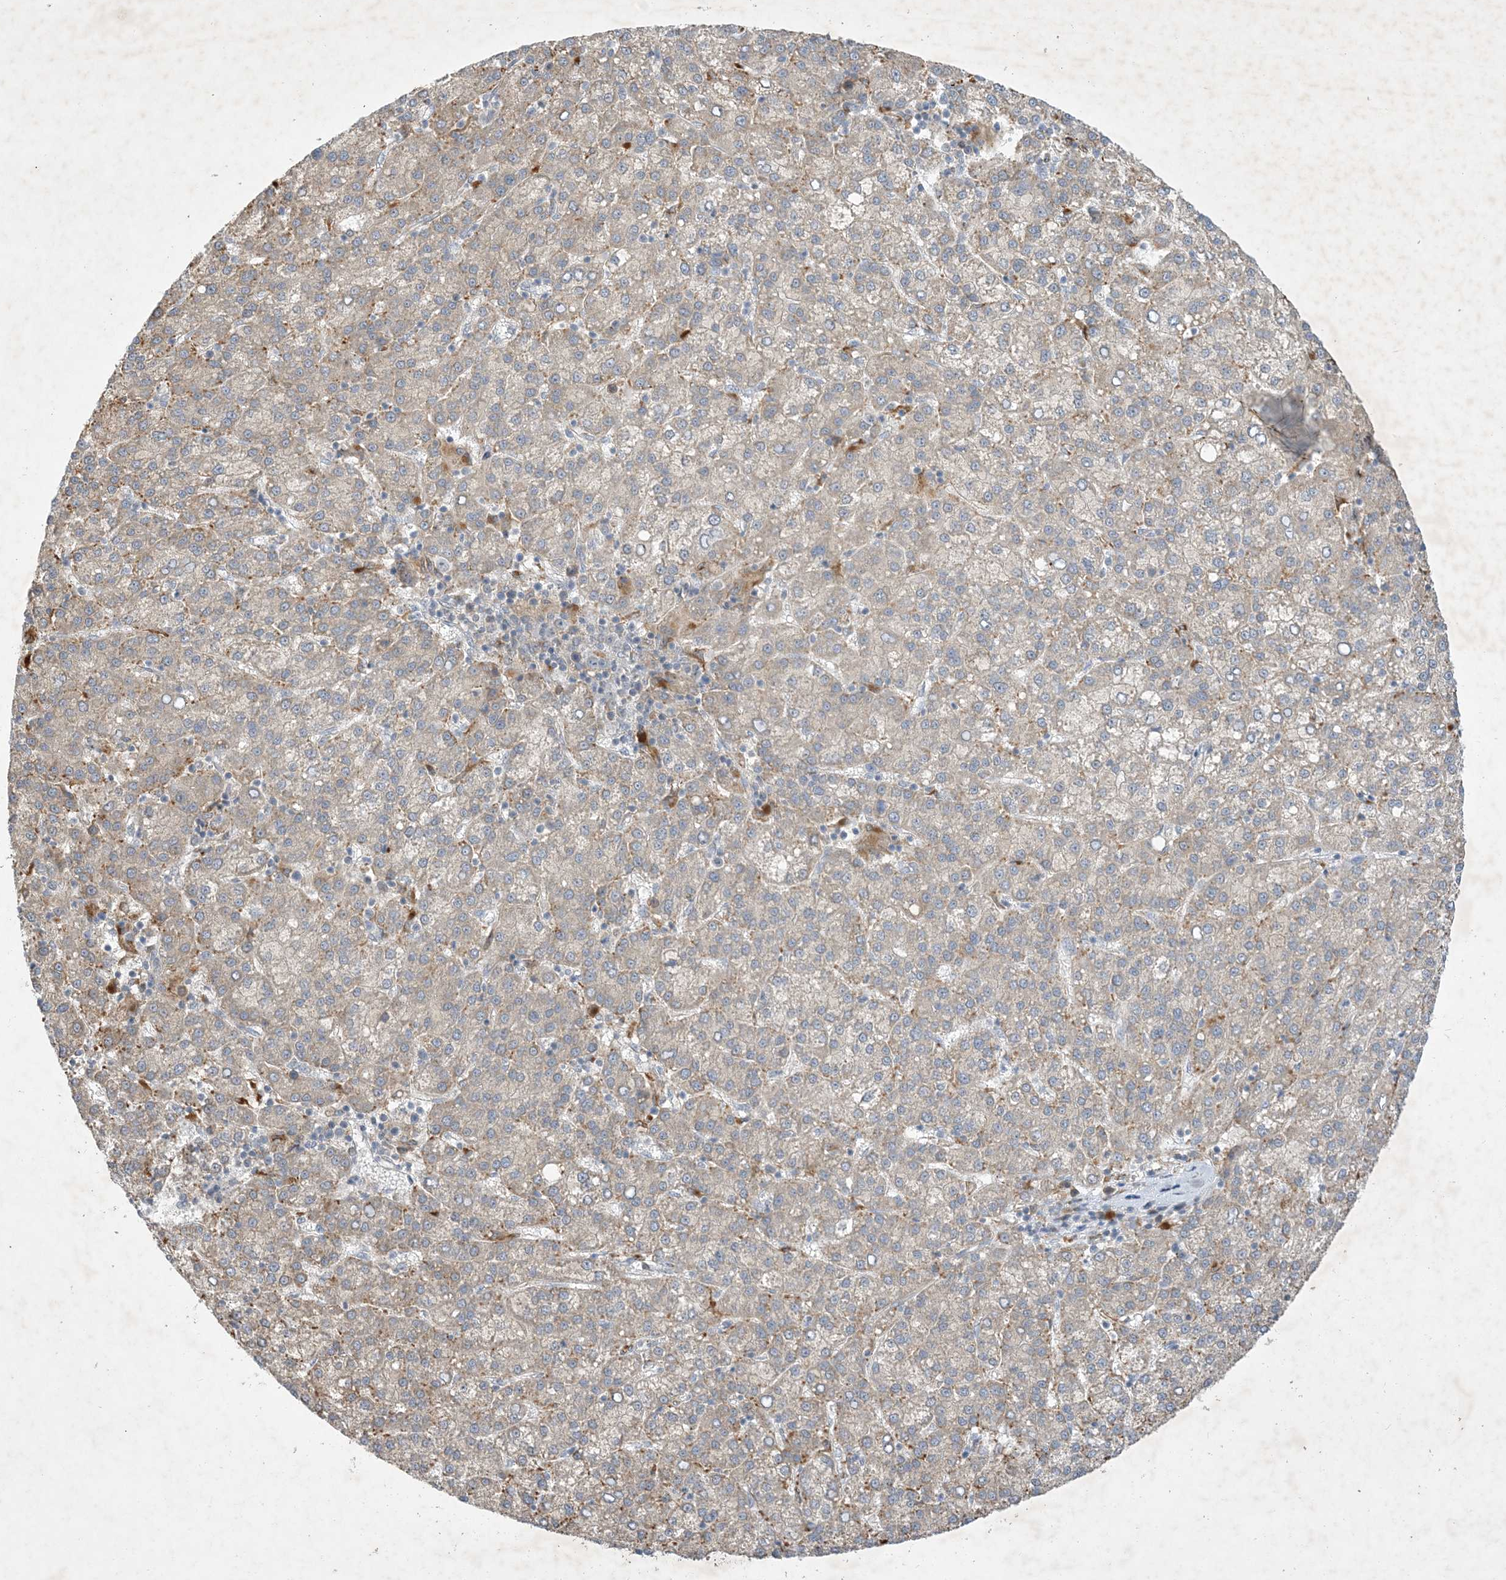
{"staining": {"intensity": "weak", "quantity": "25%-75%", "location": "cytoplasmic/membranous"}, "tissue": "liver cancer", "cell_type": "Tumor cells", "image_type": "cancer", "snomed": [{"axis": "morphology", "description": "Carcinoma, Hepatocellular, NOS"}, {"axis": "topography", "description": "Liver"}], "caption": "Immunohistochemical staining of liver cancer reveals weak cytoplasmic/membranous protein positivity in approximately 25%-75% of tumor cells.", "gene": "MRPS18A", "patient": {"sex": "female", "age": 58}}